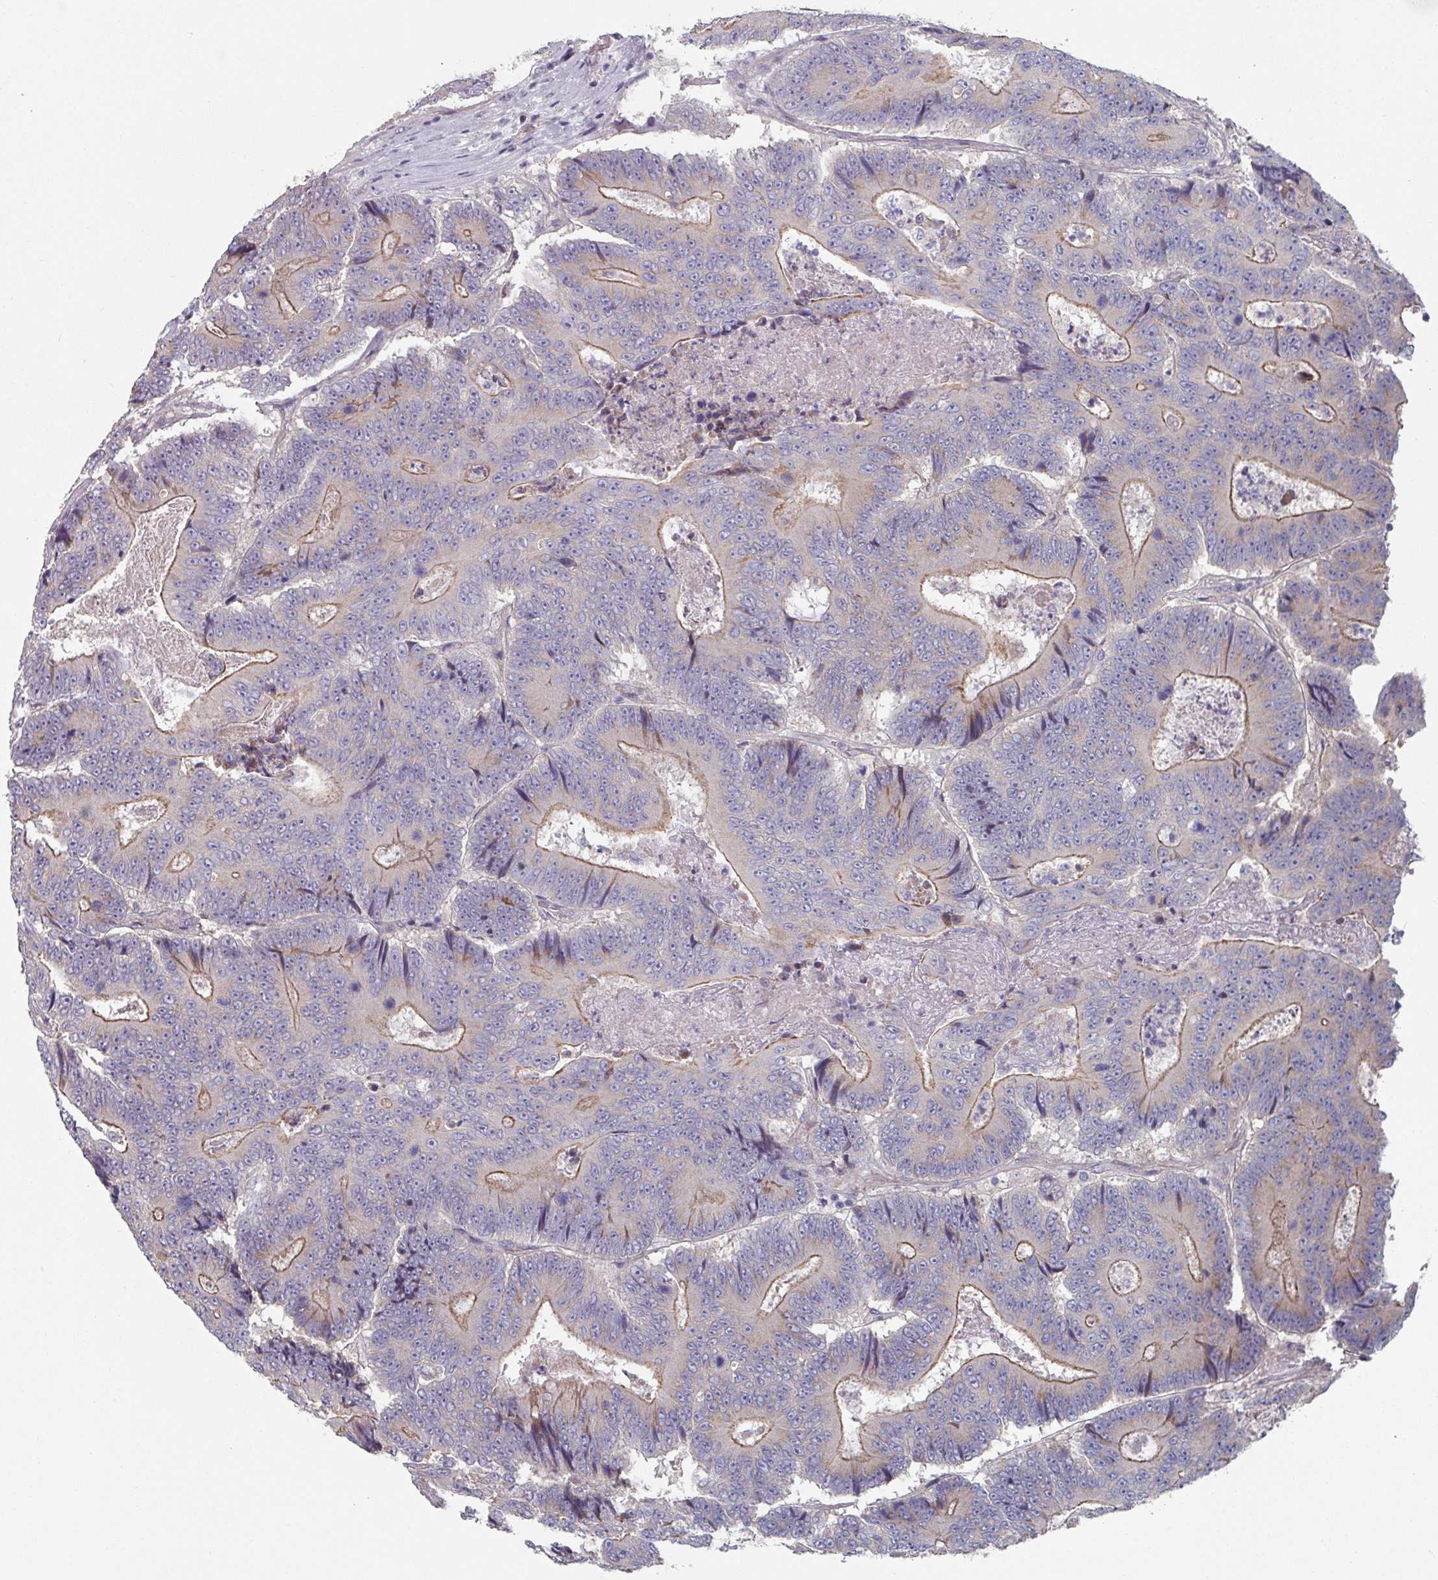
{"staining": {"intensity": "moderate", "quantity": "25%-75%", "location": "cytoplasmic/membranous"}, "tissue": "colorectal cancer", "cell_type": "Tumor cells", "image_type": "cancer", "snomed": [{"axis": "morphology", "description": "Adenocarcinoma, NOS"}, {"axis": "topography", "description": "Colon"}], "caption": "The micrograph shows immunohistochemical staining of colorectal adenocarcinoma. There is moderate cytoplasmic/membranous positivity is identified in about 25%-75% of tumor cells.", "gene": "EFL1", "patient": {"sex": "male", "age": 83}}